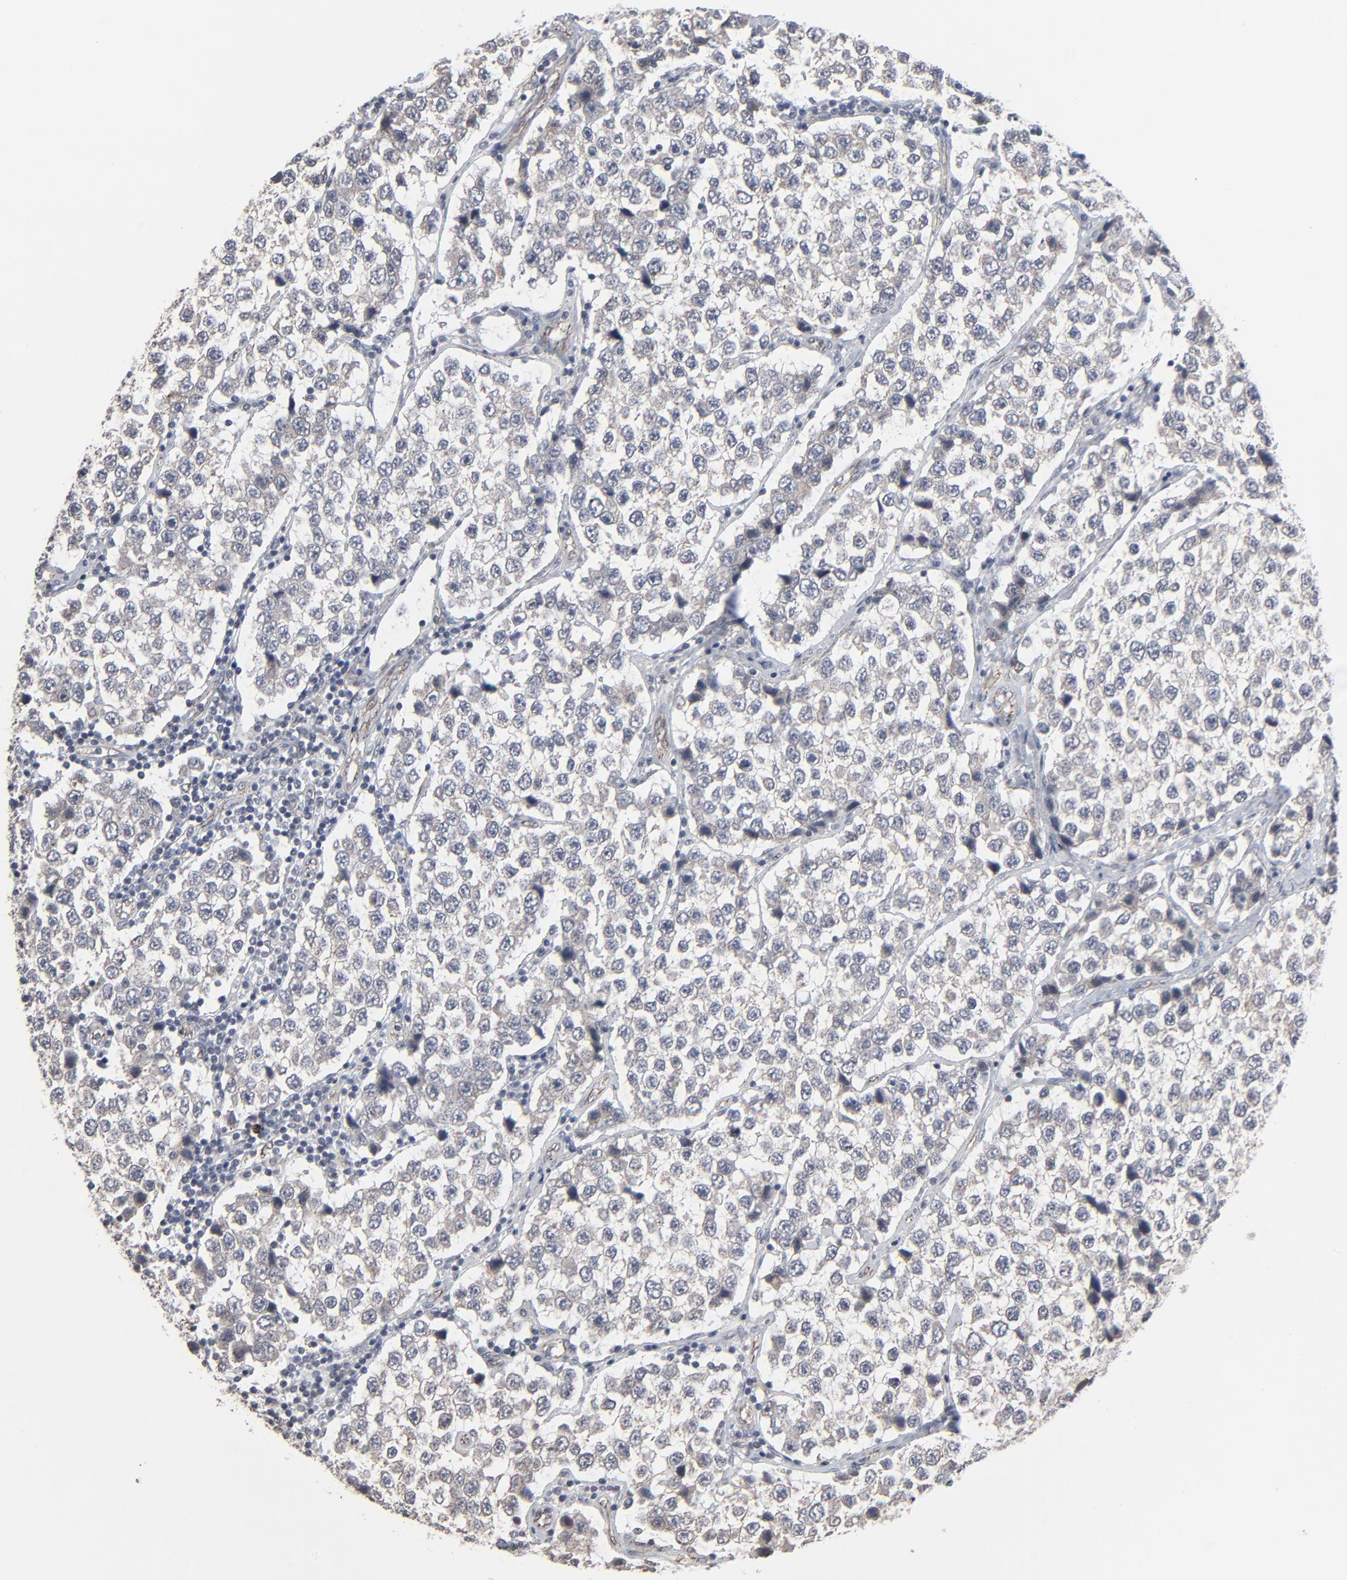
{"staining": {"intensity": "weak", "quantity": "<25%", "location": "cytoplasmic/membranous"}, "tissue": "testis cancer", "cell_type": "Tumor cells", "image_type": "cancer", "snomed": [{"axis": "morphology", "description": "Seminoma, NOS"}, {"axis": "topography", "description": "Testis"}], "caption": "Human seminoma (testis) stained for a protein using immunohistochemistry (IHC) reveals no positivity in tumor cells.", "gene": "CTNND1", "patient": {"sex": "male", "age": 39}}